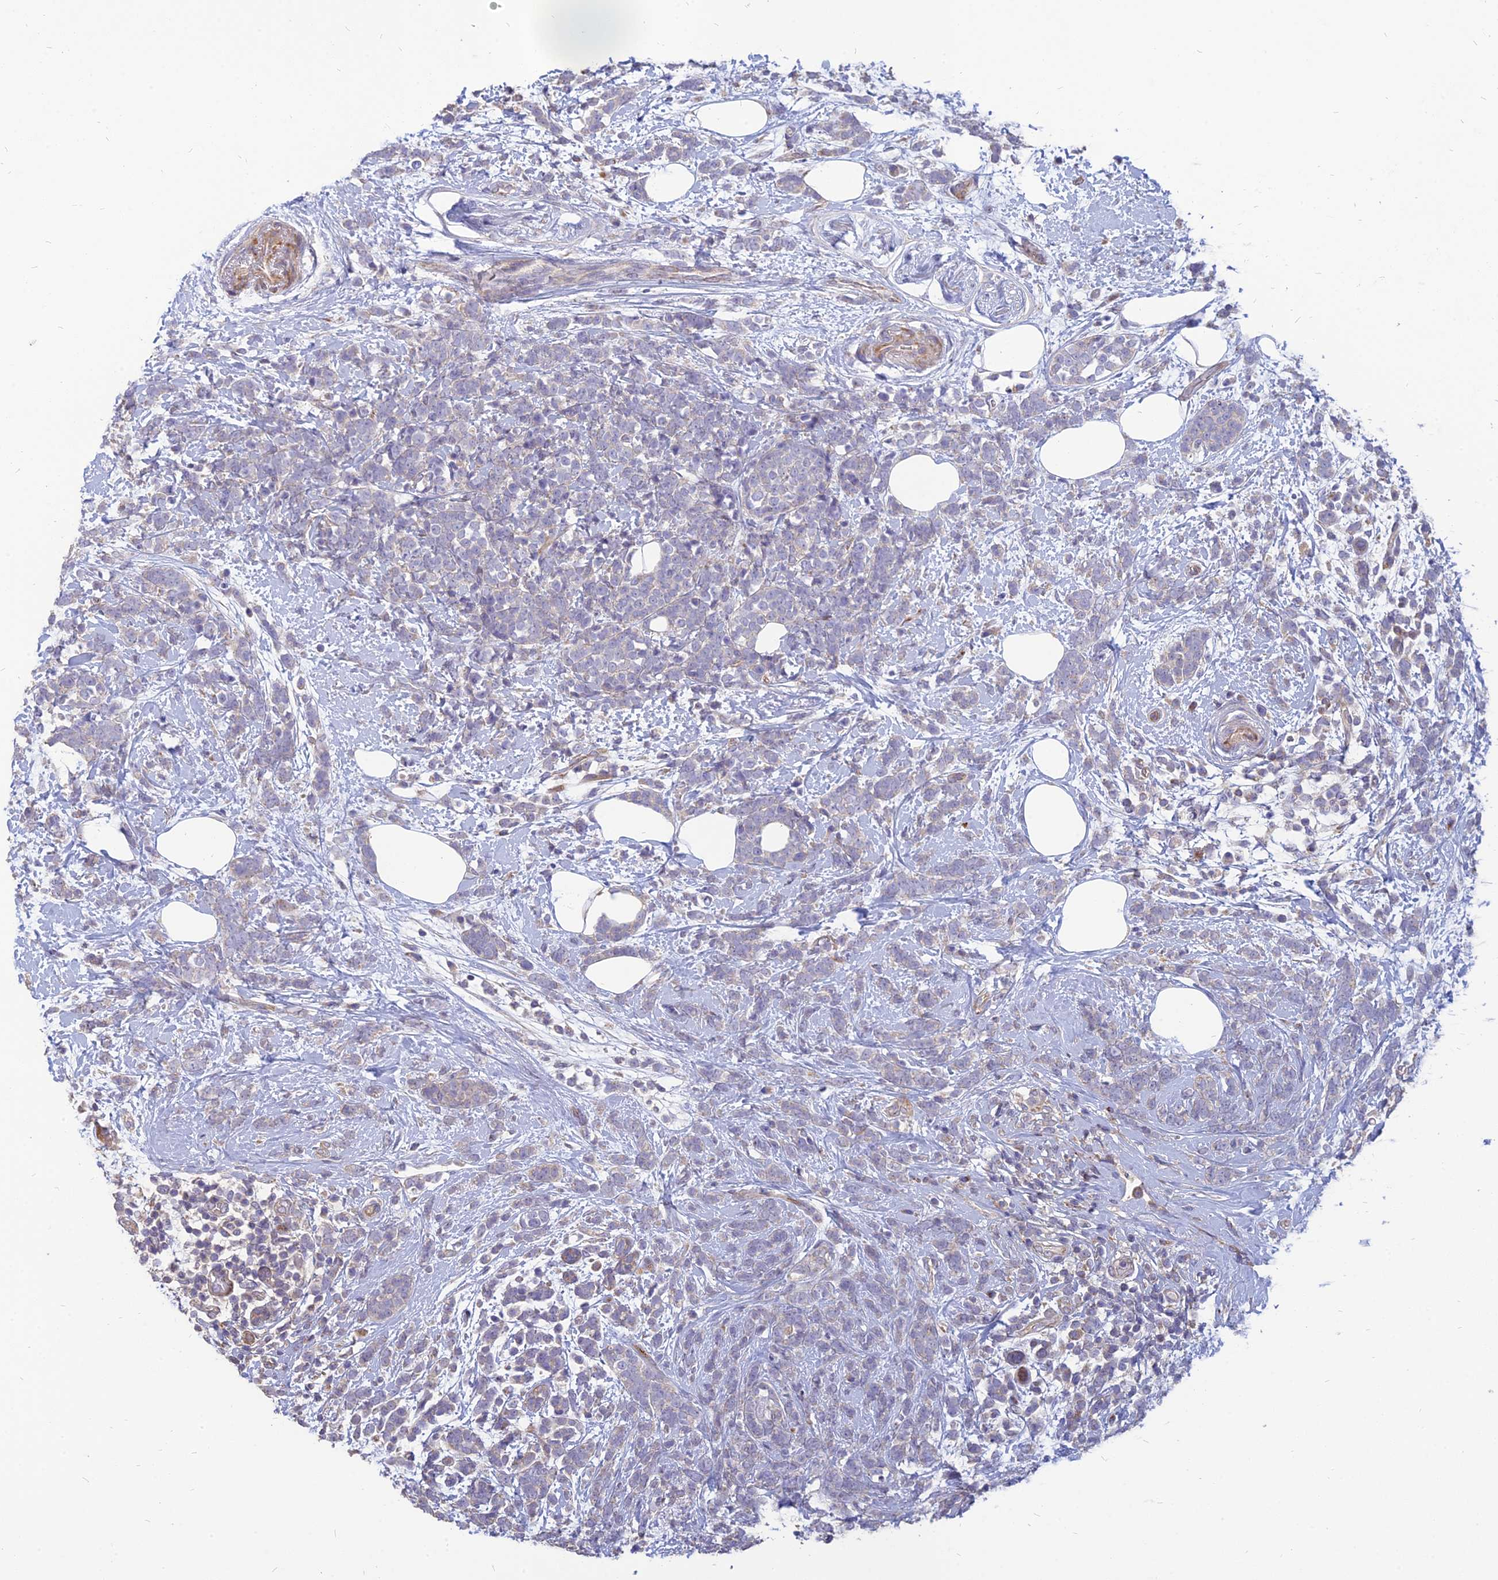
{"staining": {"intensity": "negative", "quantity": "none", "location": "none"}, "tissue": "breast cancer", "cell_type": "Tumor cells", "image_type": "cancer", "snomed": [{"axis": "morphology", "description": "Lobular carcinoma"}, {"axis": "topography", "description": "Breast"}], "caption": "This photomicrograph is of breast cancer (lobular carcinoma) stained with IHC to label a protein in brown with the nuclei are counter-stained blue. There is no expression in tumor cells.", "gene": "ST3GAL6", "patient": {"sex": "female", "age": 58}}